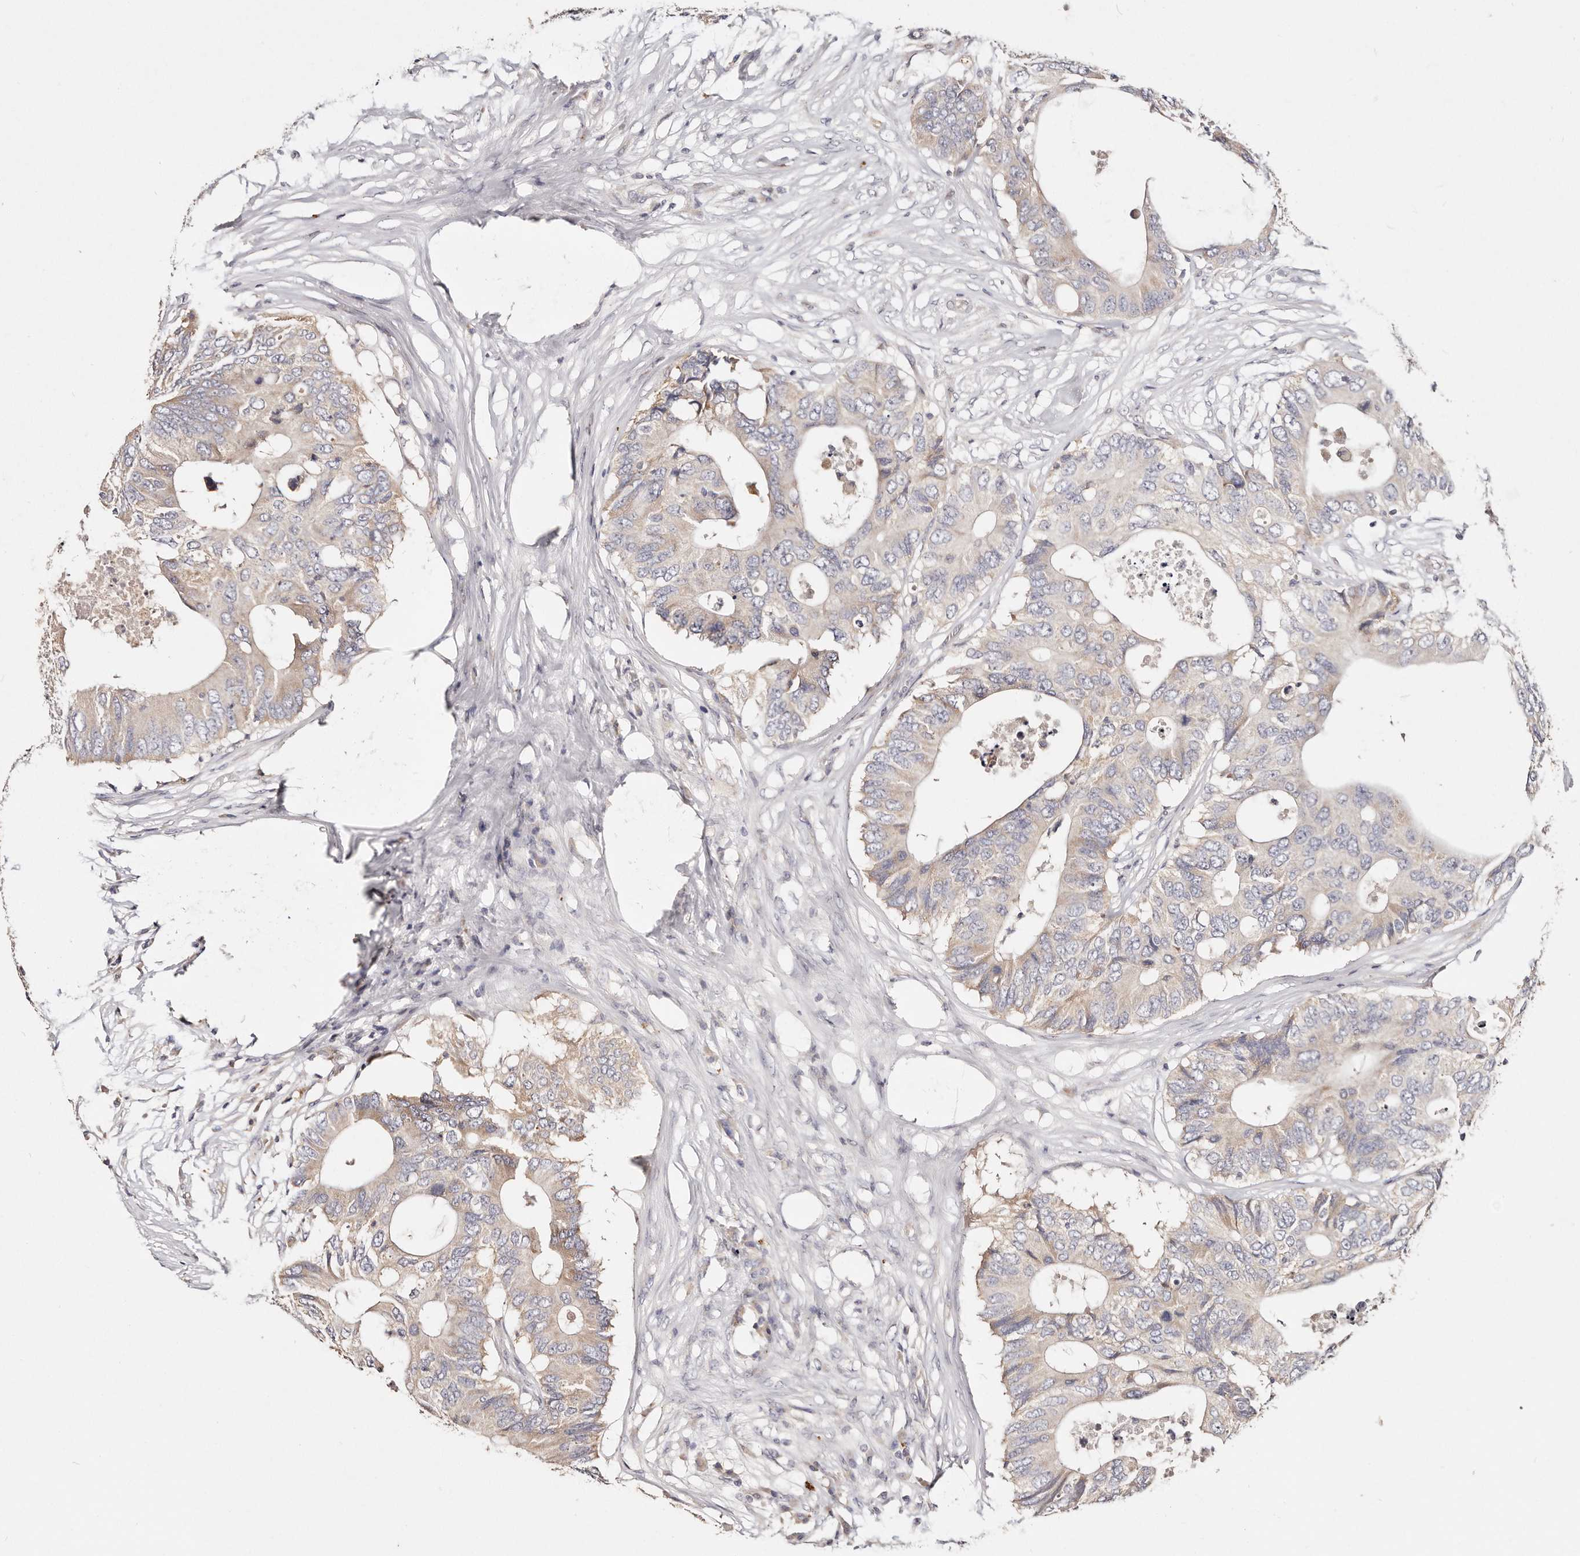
{"staining": {"intensity": "weak", "quantity": "25%-75%", "location": "cytoplasmic/membranous"}, "tissue": "colorectal cancer", "cell_type": "Tumor cells", "image_type": "cancer", "snomed": [{"axis": "morphology", "description": "Adenocarcinoma, NOS"}, {"axis": "topography", "description": "Colon"}], "caption": "The histopathology image shows immunohistochemical staining of adenocarcinoma (colorectal). There is weak cytoplasmic/membranous positivity is identified in about 25%-75% of tumor cells.", "gene": "VIPAS39", "patient": {"sex": "male", "age": 71}}